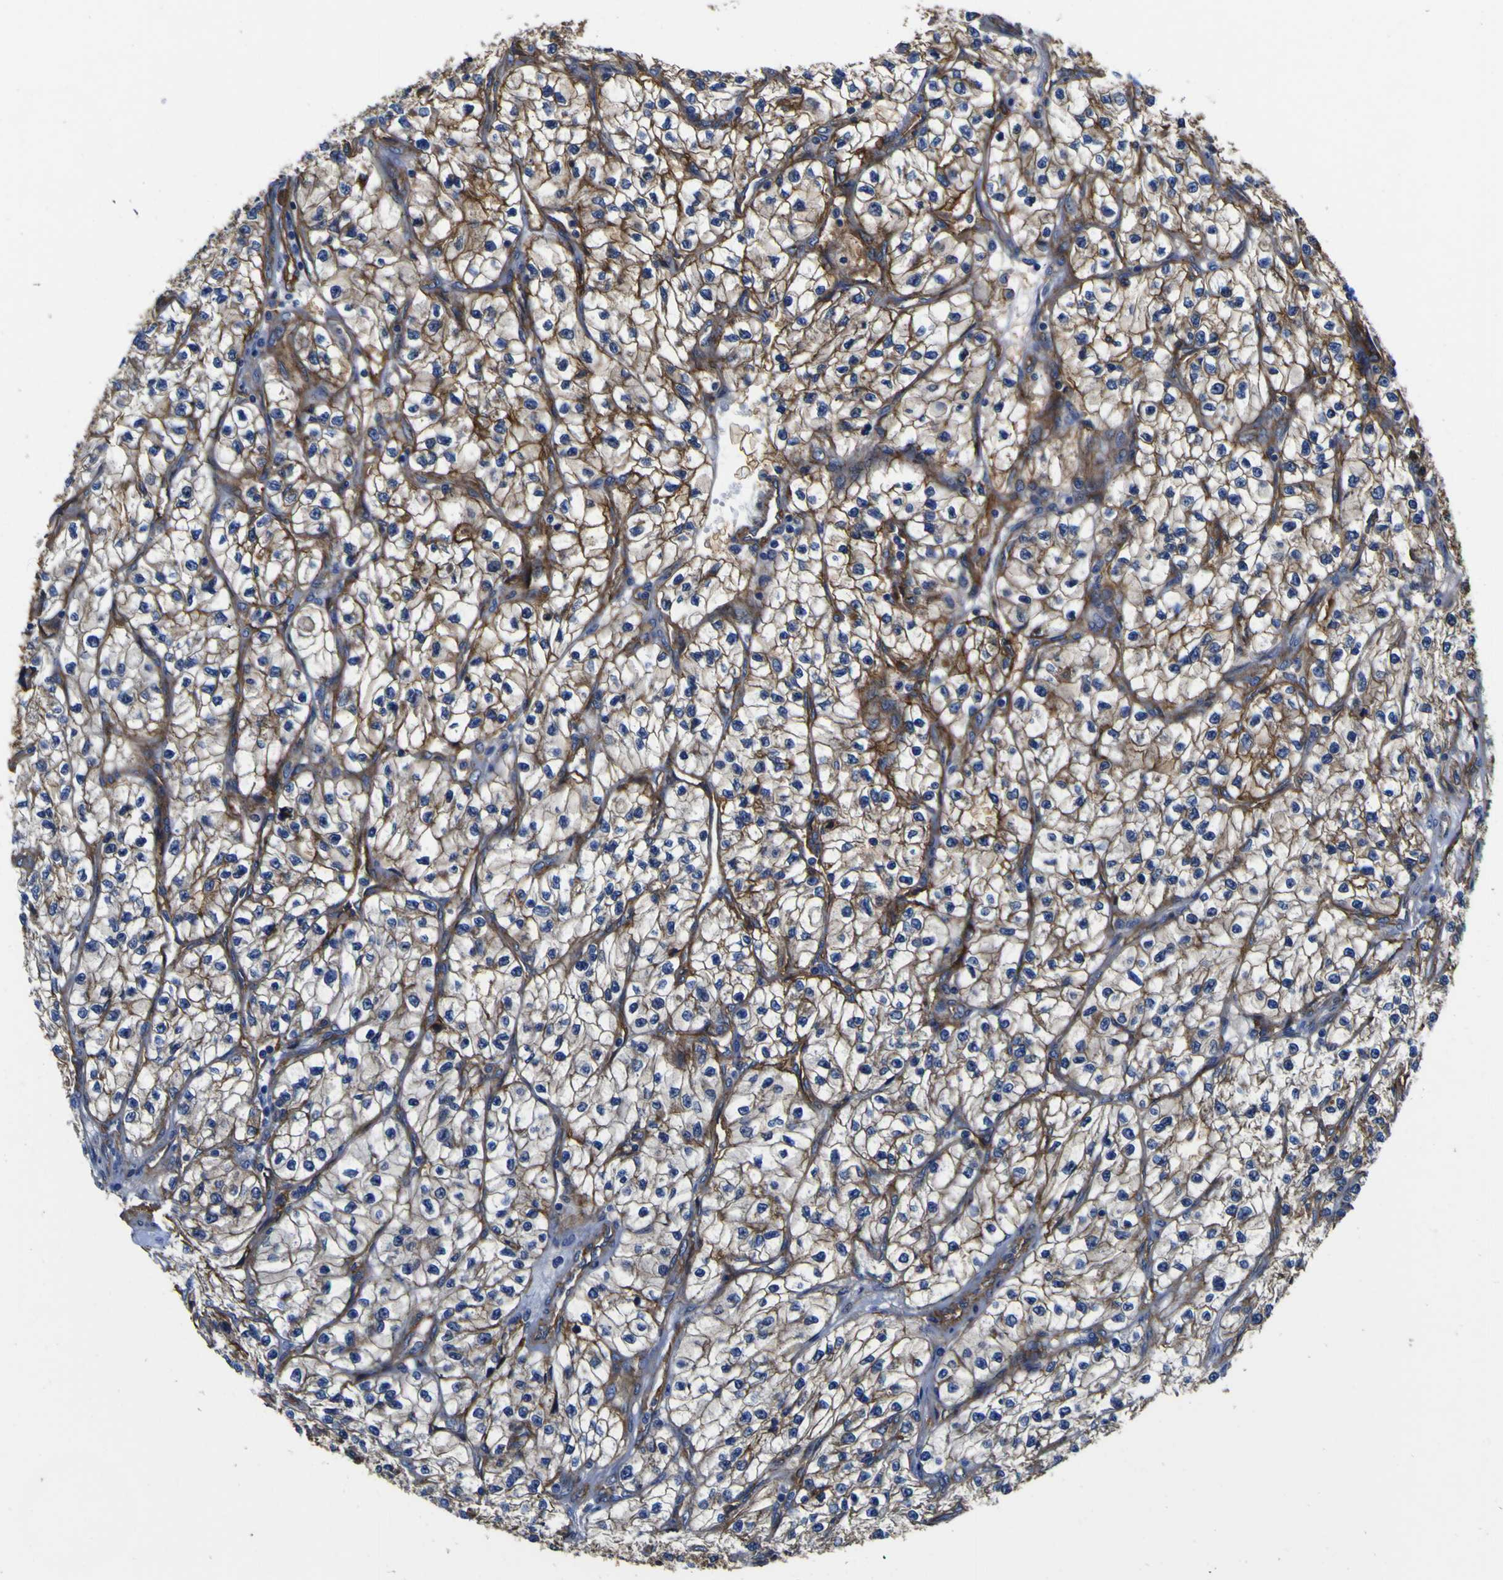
{"staining": {"intensity": "moderate", "quantity": ">75%", "location": "cytoplasmic/membranous"}, "tissue": "renal cancer", "cell_type": "Tumor cells", "image_type": "cancer", "snomed": [{"axis": "morphology", "description": "Adenocarcinoma, NOS"}, {"axis": "topography", "description": "Kidney"}], "caption": "Immunohistochemistry (DAB) staining of renal adenocarcinoma reveals moderate cytoplasmic/membranous protein expression in about >75% of tumor cells. The staining was performed using DAB (3,3'-diaminobenzidine) to visualize the protein expression in brown, while the nuclei were stained in blue with hematoxylin (Magnification: 20x).", "gene": "CD151", "patient": {"sex": "female", "age": 57}}